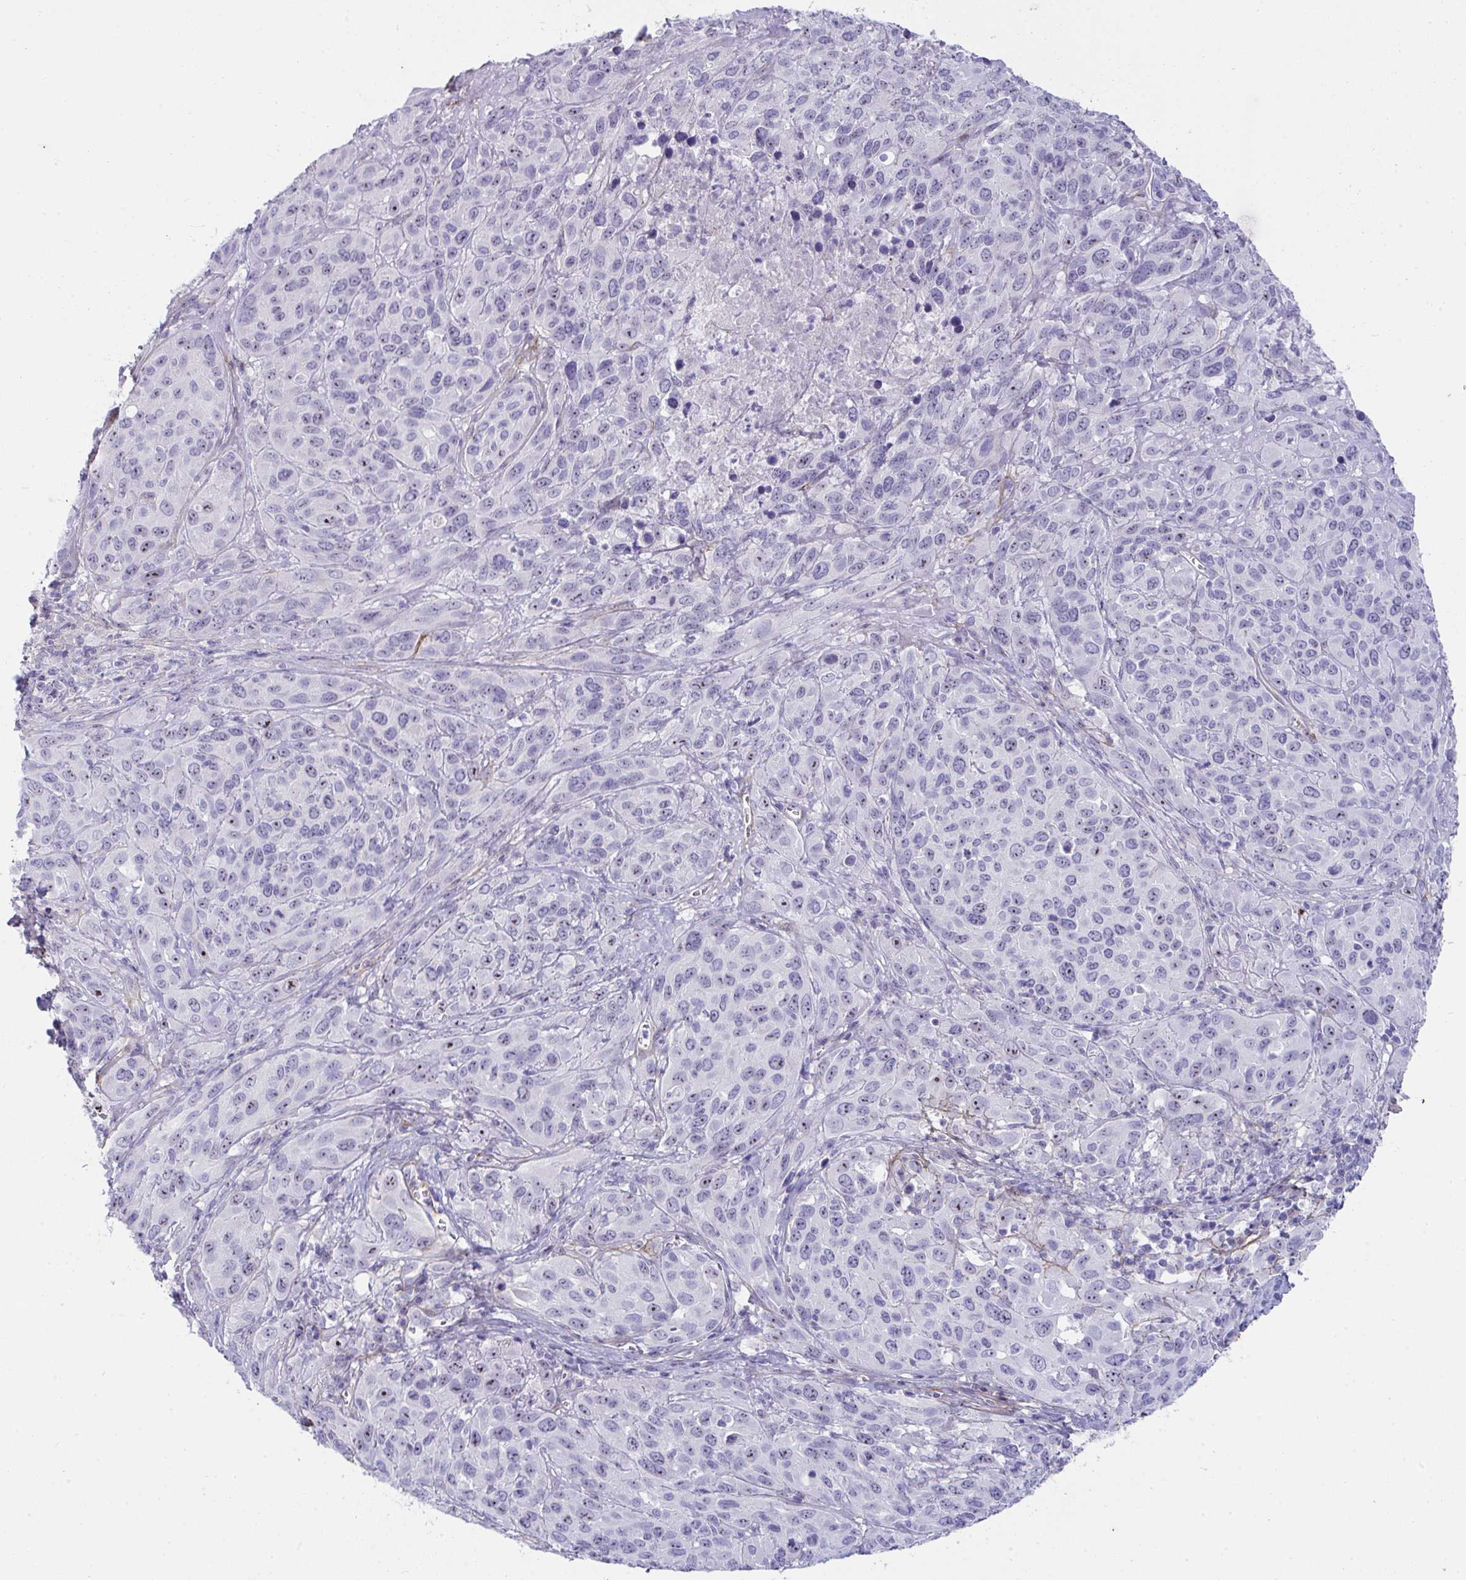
{"staining": {"intensity": "negative", "quantity": "none", "location": "none"}, "tissue": "cervical cancer", "cell_type": "Tumor cells", "image_type": "cancer", "snomed": [{"axis": "morphology", "description": "Normal tissue, NOS"}, {"axis": "morphology", "description": "Squamous cell carcinoma, NOS"}, {"axis": "topography", "description": "Cervix"}], "caption": "DAB (3,3'-diaminobenzidine) immunohistochemical staining of squamous cell carcinoma (cervical) displays no significant positivity in tumor cells.", "gene": "LHFPL6", "patient": {"sex": "female", "age": 51}}